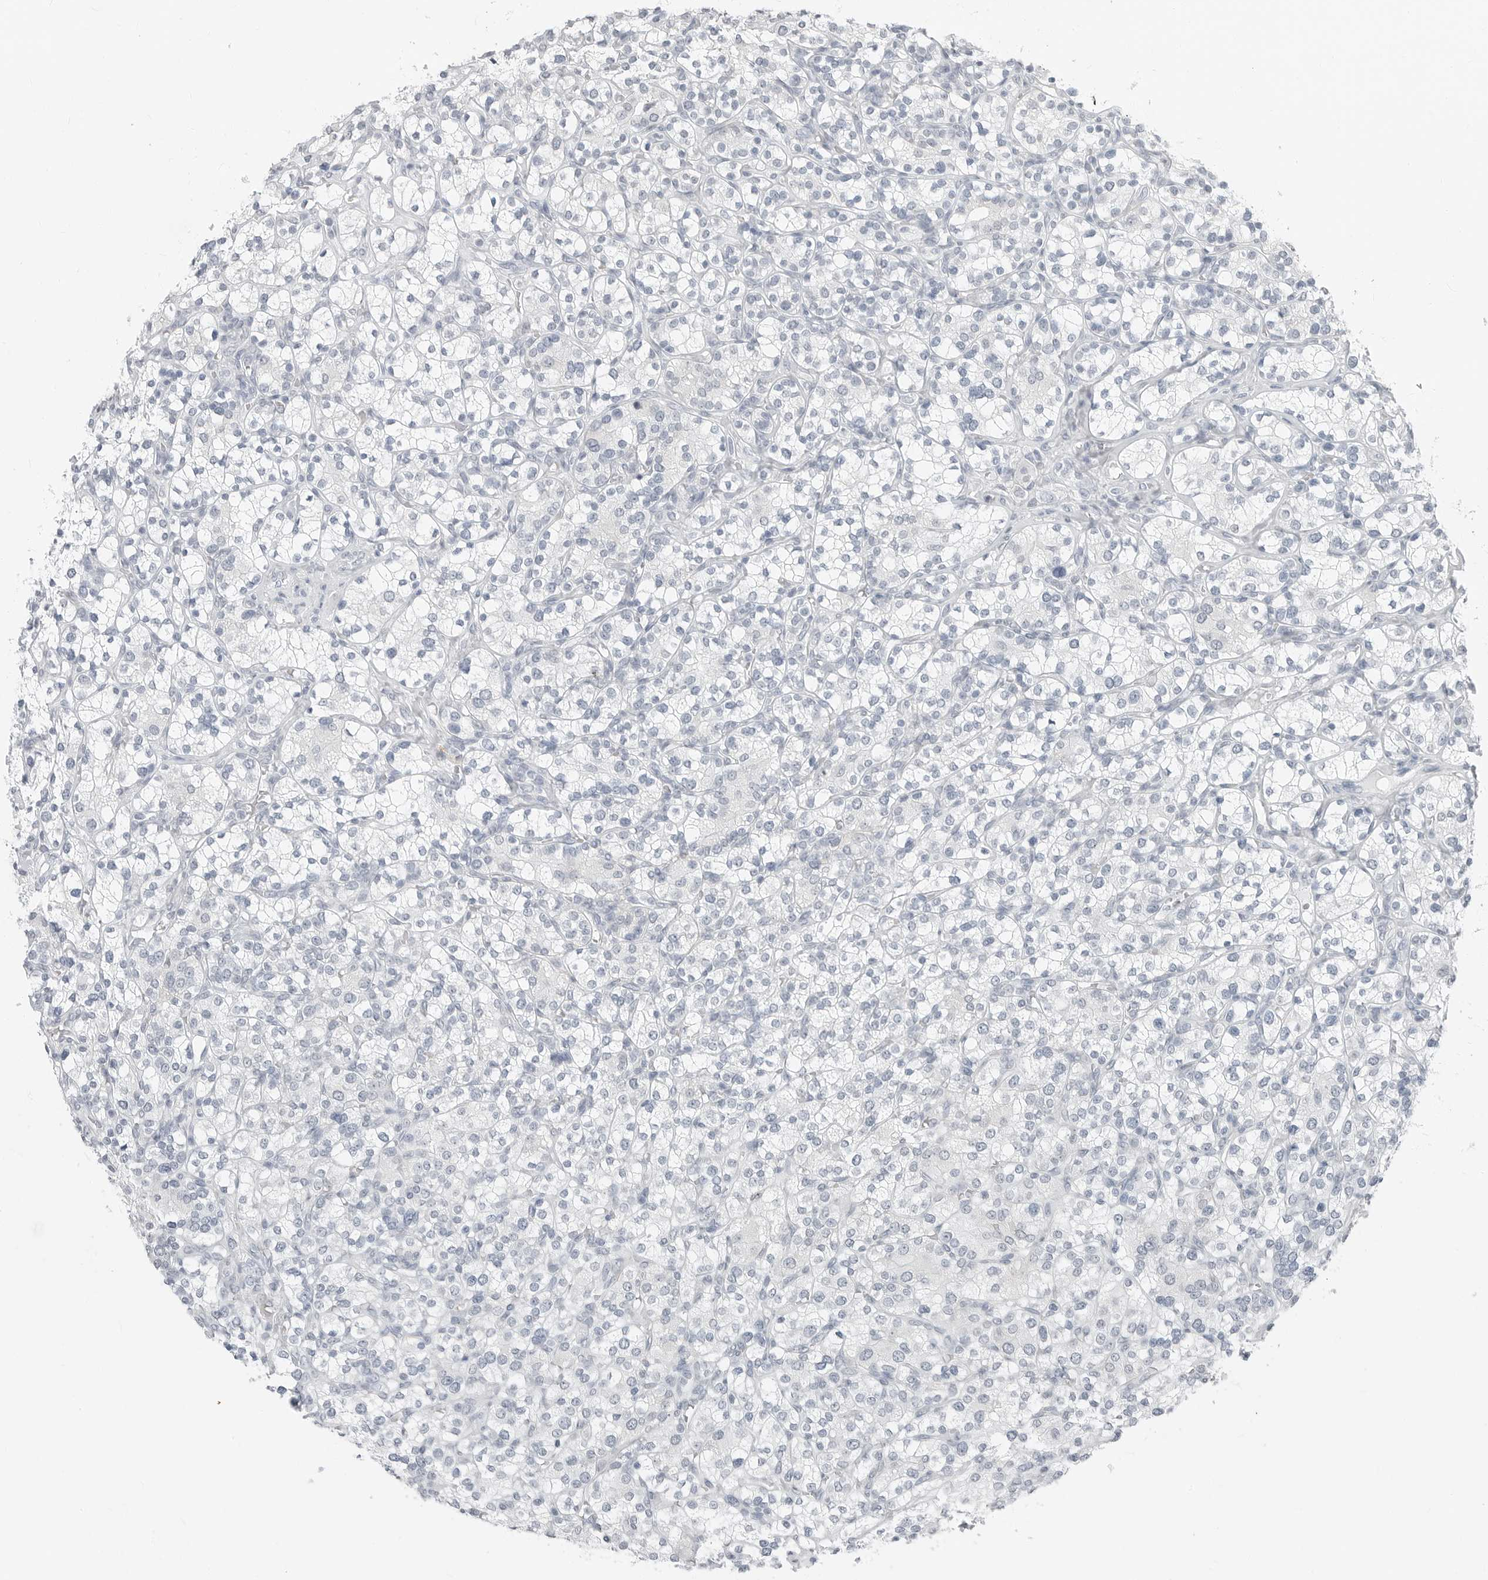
{"staining": {"intensity": "negative", "quantity": "none", "location": "none"}, "tissue": "renal cancer", "cell_type": "Tumor cells", "image_type": "cancer", "snomed": [{"axis": "morphology", "description": "Adenocarcinoma, NOS"}, {"axis": "topography", "description": "Kidney"}], "caption": "DAB immunohistochemical staining of renal cancer (adenocarcinoma) reveals no significant expression in tumor cells. Nuclei are stained in blue.", "gene": "XIRP1", "patient": {"sex": "male", "age": 77}}